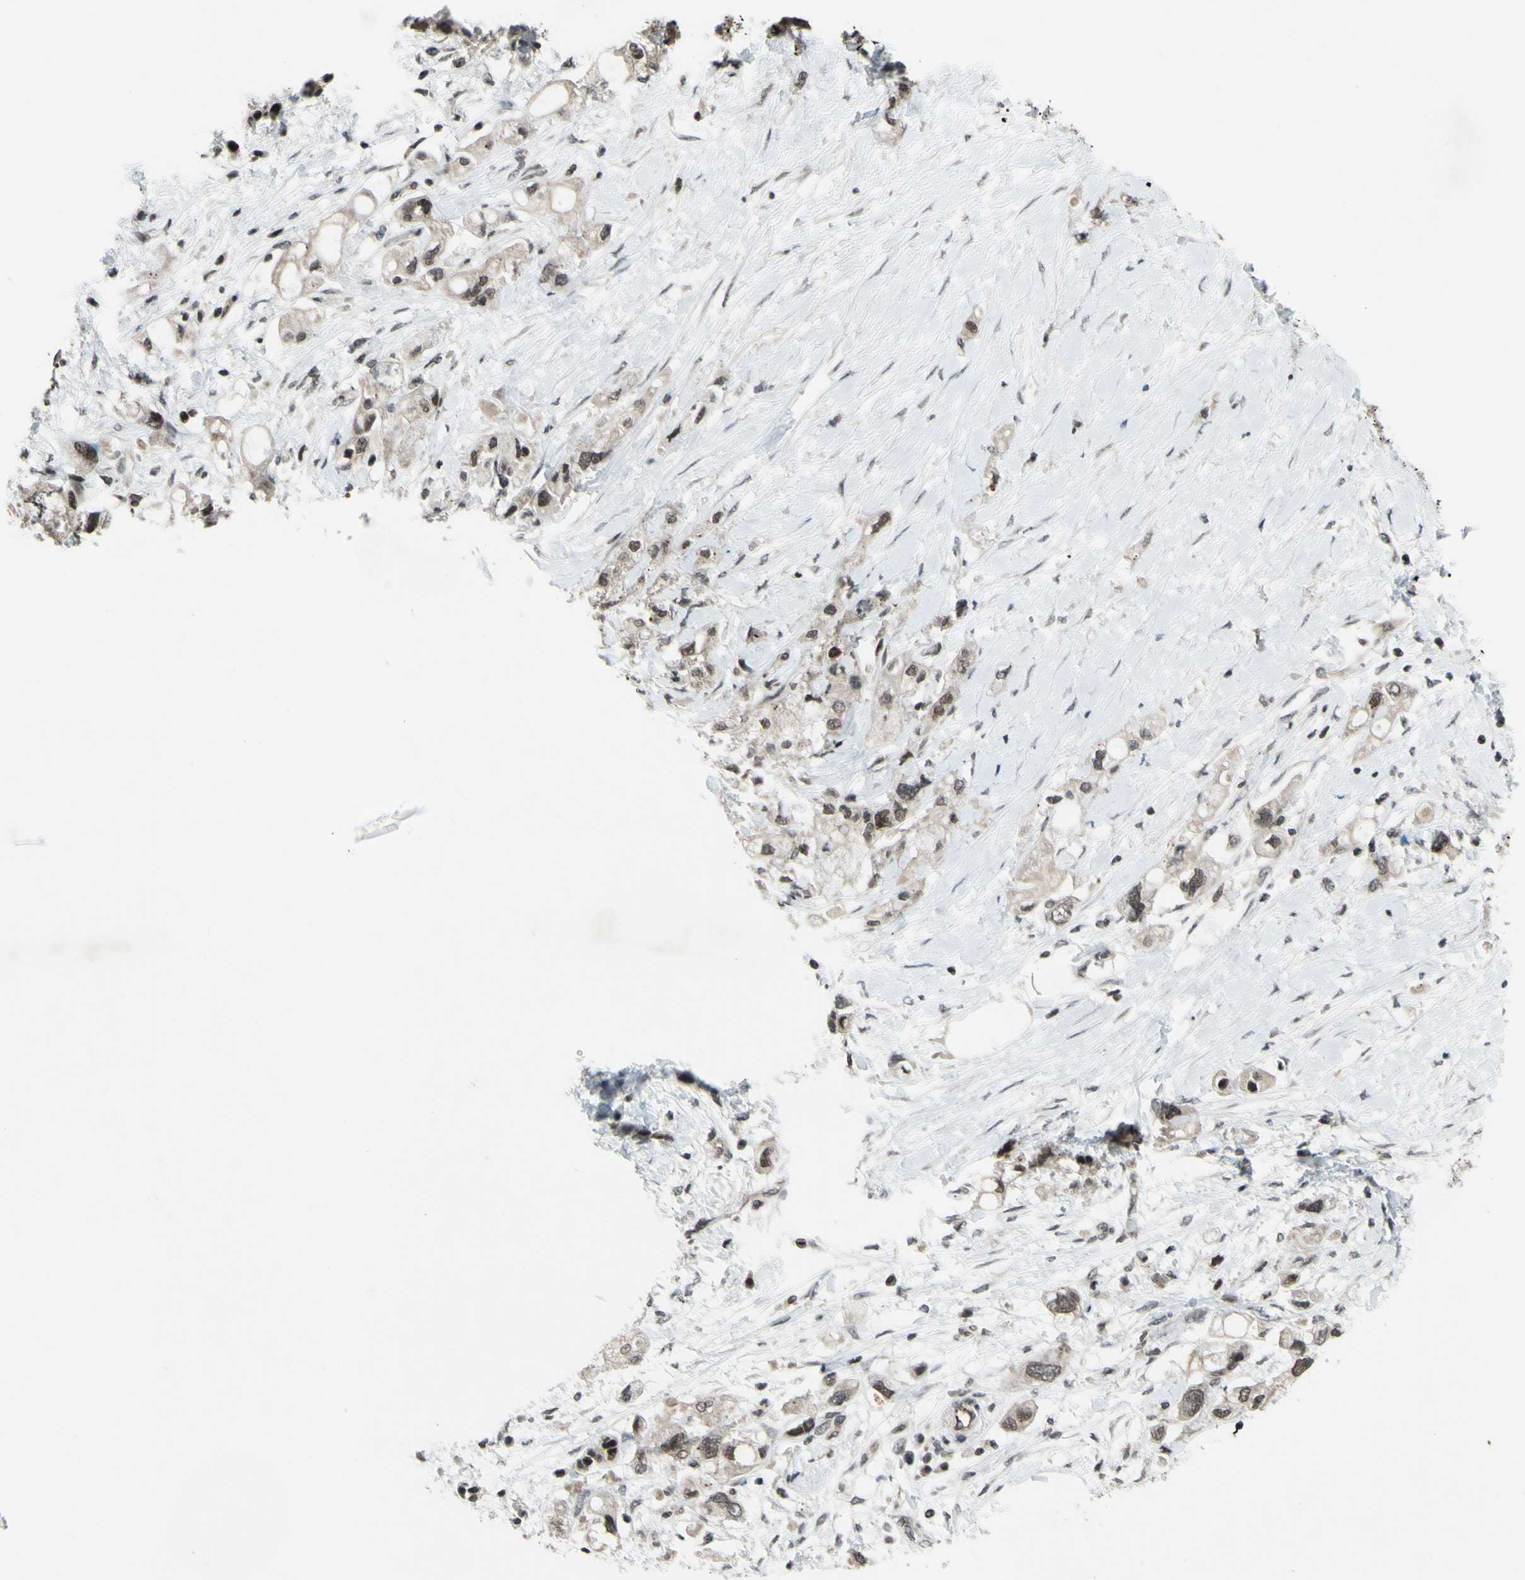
{"staining": {"intensity": "weak", "quantity": "25%-75%", "location": "nuclear"}, "tissue": "pancreatic cancer", "cell_type": "Tumor cells", "image_type": "cancer", "snomed": [{"axis": "morphology", "description": "Adenocarcinoma, NOS"}, {"axis": "topography", "description": "Pancreas"}], "caption": "Protein expression analysis of pancreatic cancer (adenocarcinoma) demonstrates weak nuclear expression in about 25%-75% of tumor cells.", "gene": "XPO1", "patient": {"sex": "female", "age": 56}}